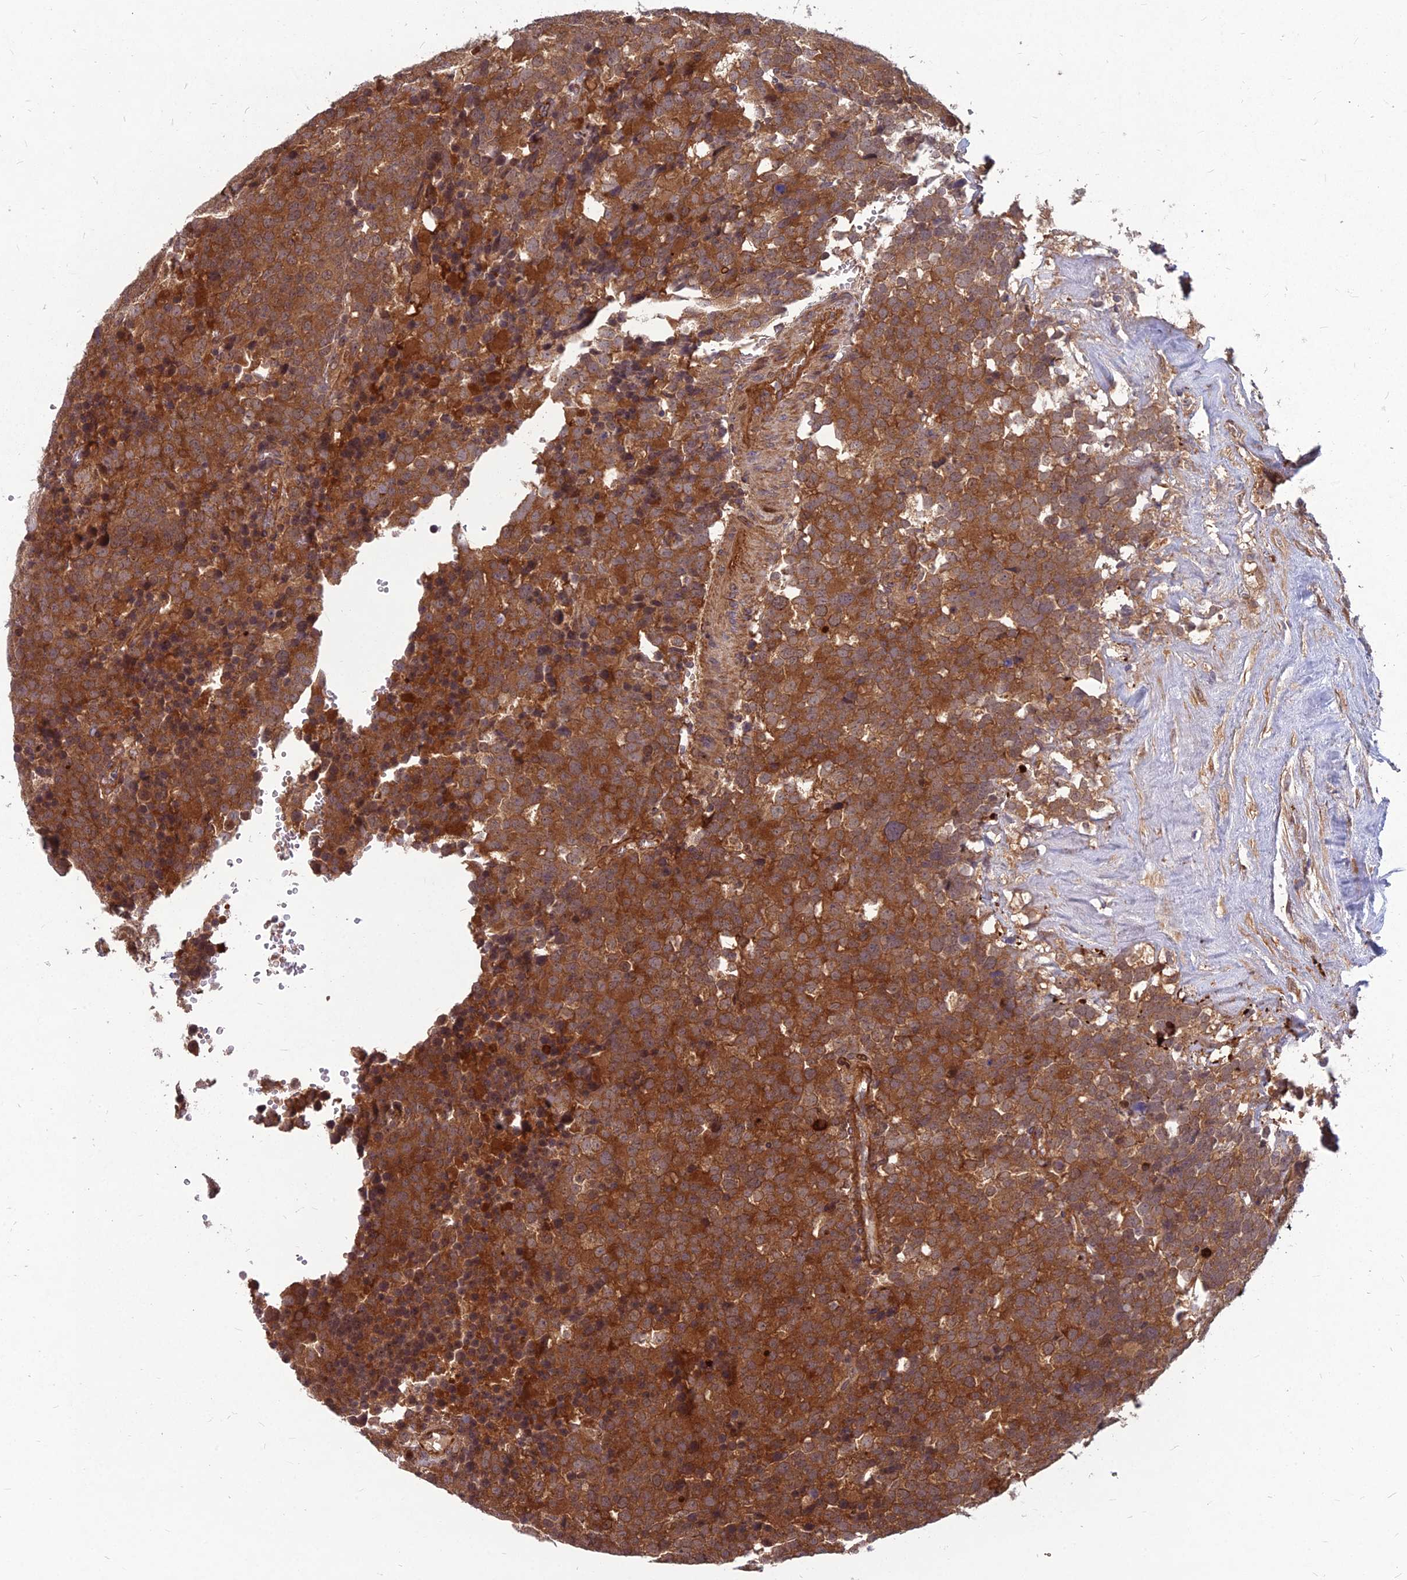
{"staining": {"intensity": "strong", "quantity": ">75%", "location": "cytoplasmic/membranous"}, "tissue": "testis cancer", "cell_type": "Tumor cells", "image_type": "cancer", "snomed": [{"axis": "morphology", "description": "Seminoma, NOS"}, {"axis": "topography", "description": "Testis"}], "caption": "The photomicrograph demonstrates staining of testis seminoma, revealing strong cytoplasmic/membranous protein expression (brown color) within tumor cells.", "gene": "MFSD8", "patient": {"sex": "male", "age": 71}}